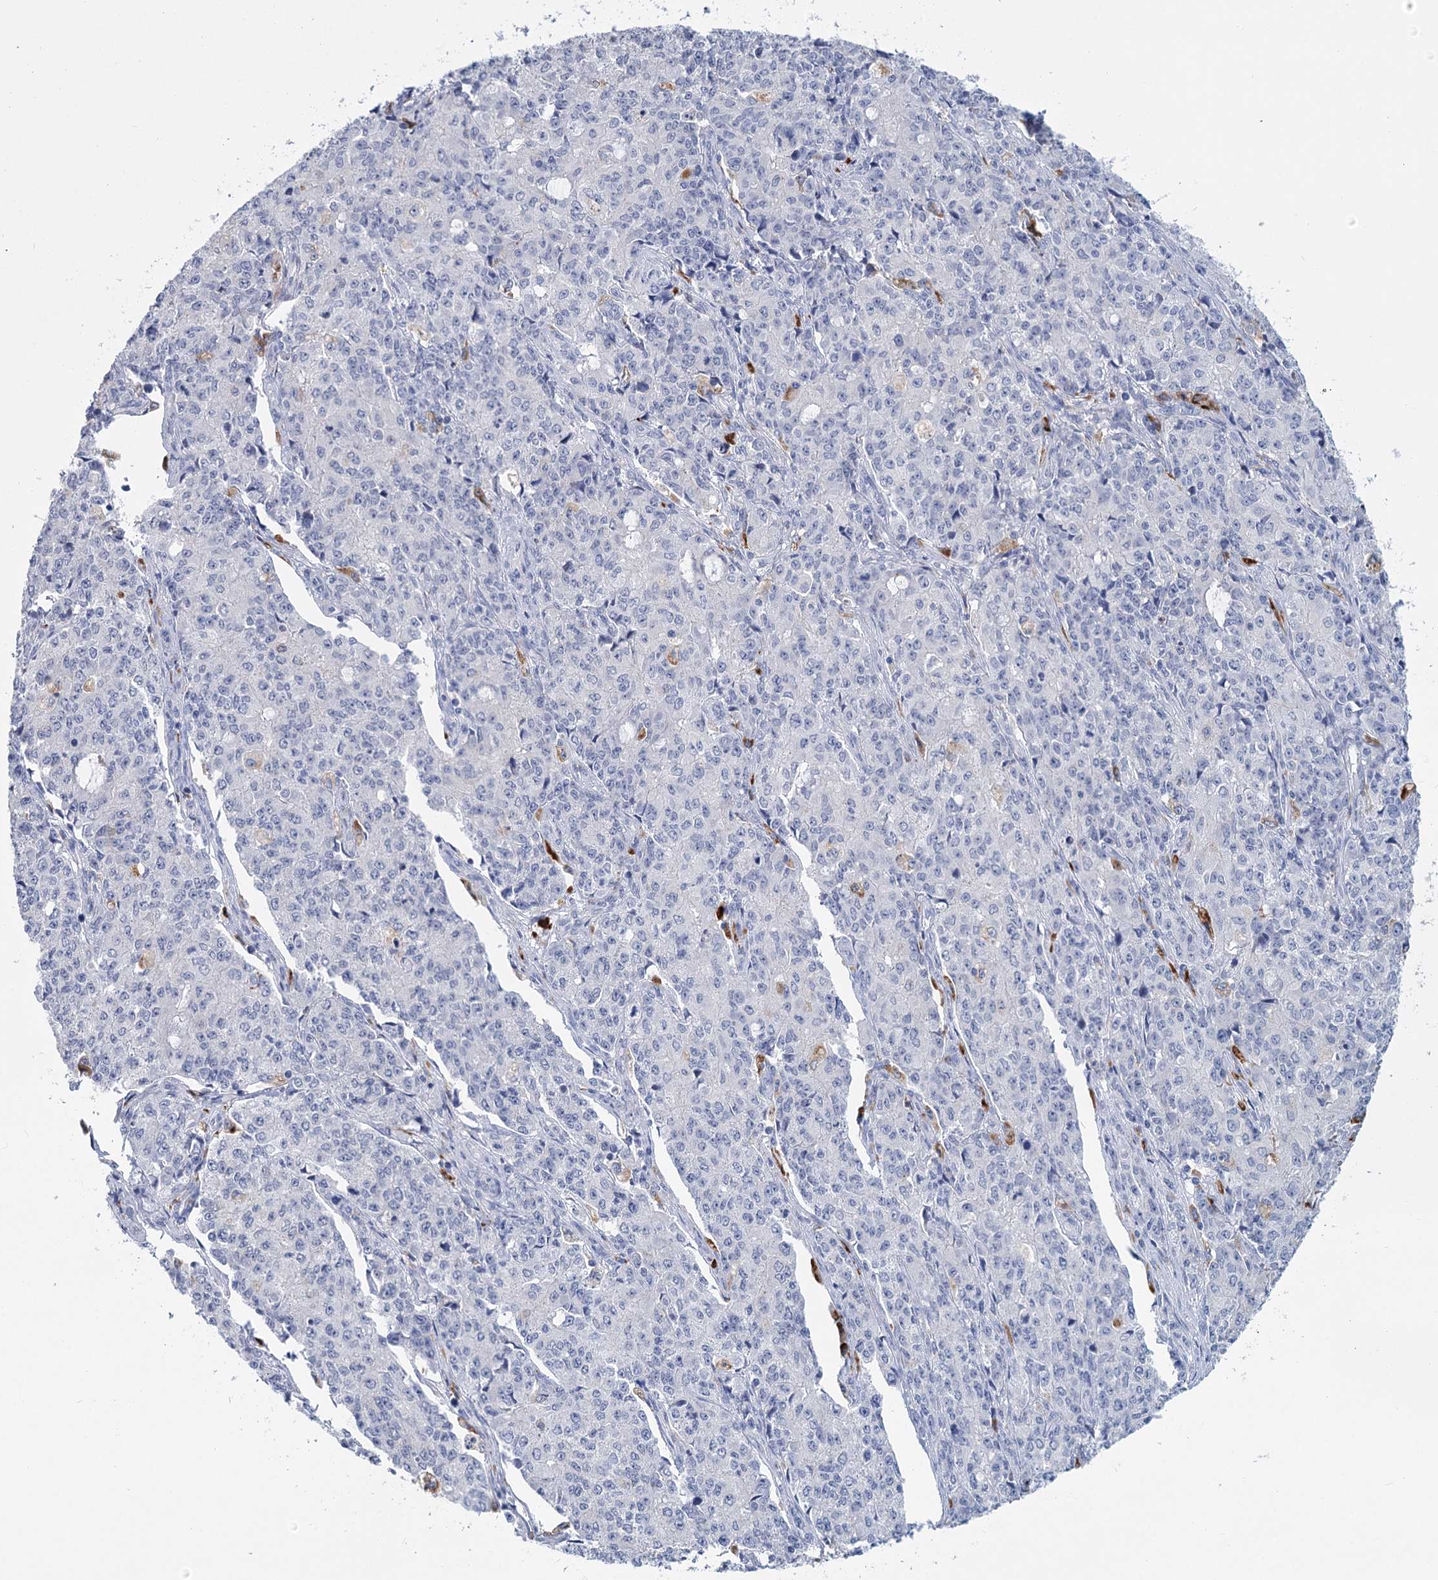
{"staining": {"intensity": "negative", "quantity": "none", "location": "none"}, "tissue": "endometrial cancer", "cell_type": "Tumor cells", "image_type": "cancer", "snomed": [{"axis": "morphology", "description": "Adenocarcinoma, NOS"}, {"axis": "topography", "description": "Endometrium"}], "caption": "Human adenocarcinoma (endometrial) stained for a protein using immunohistochemistry (IHC) demonstrates no staining in tumor cells.", "gene": "METTL7B", "patient": {"sex": "female", "age": 50}}